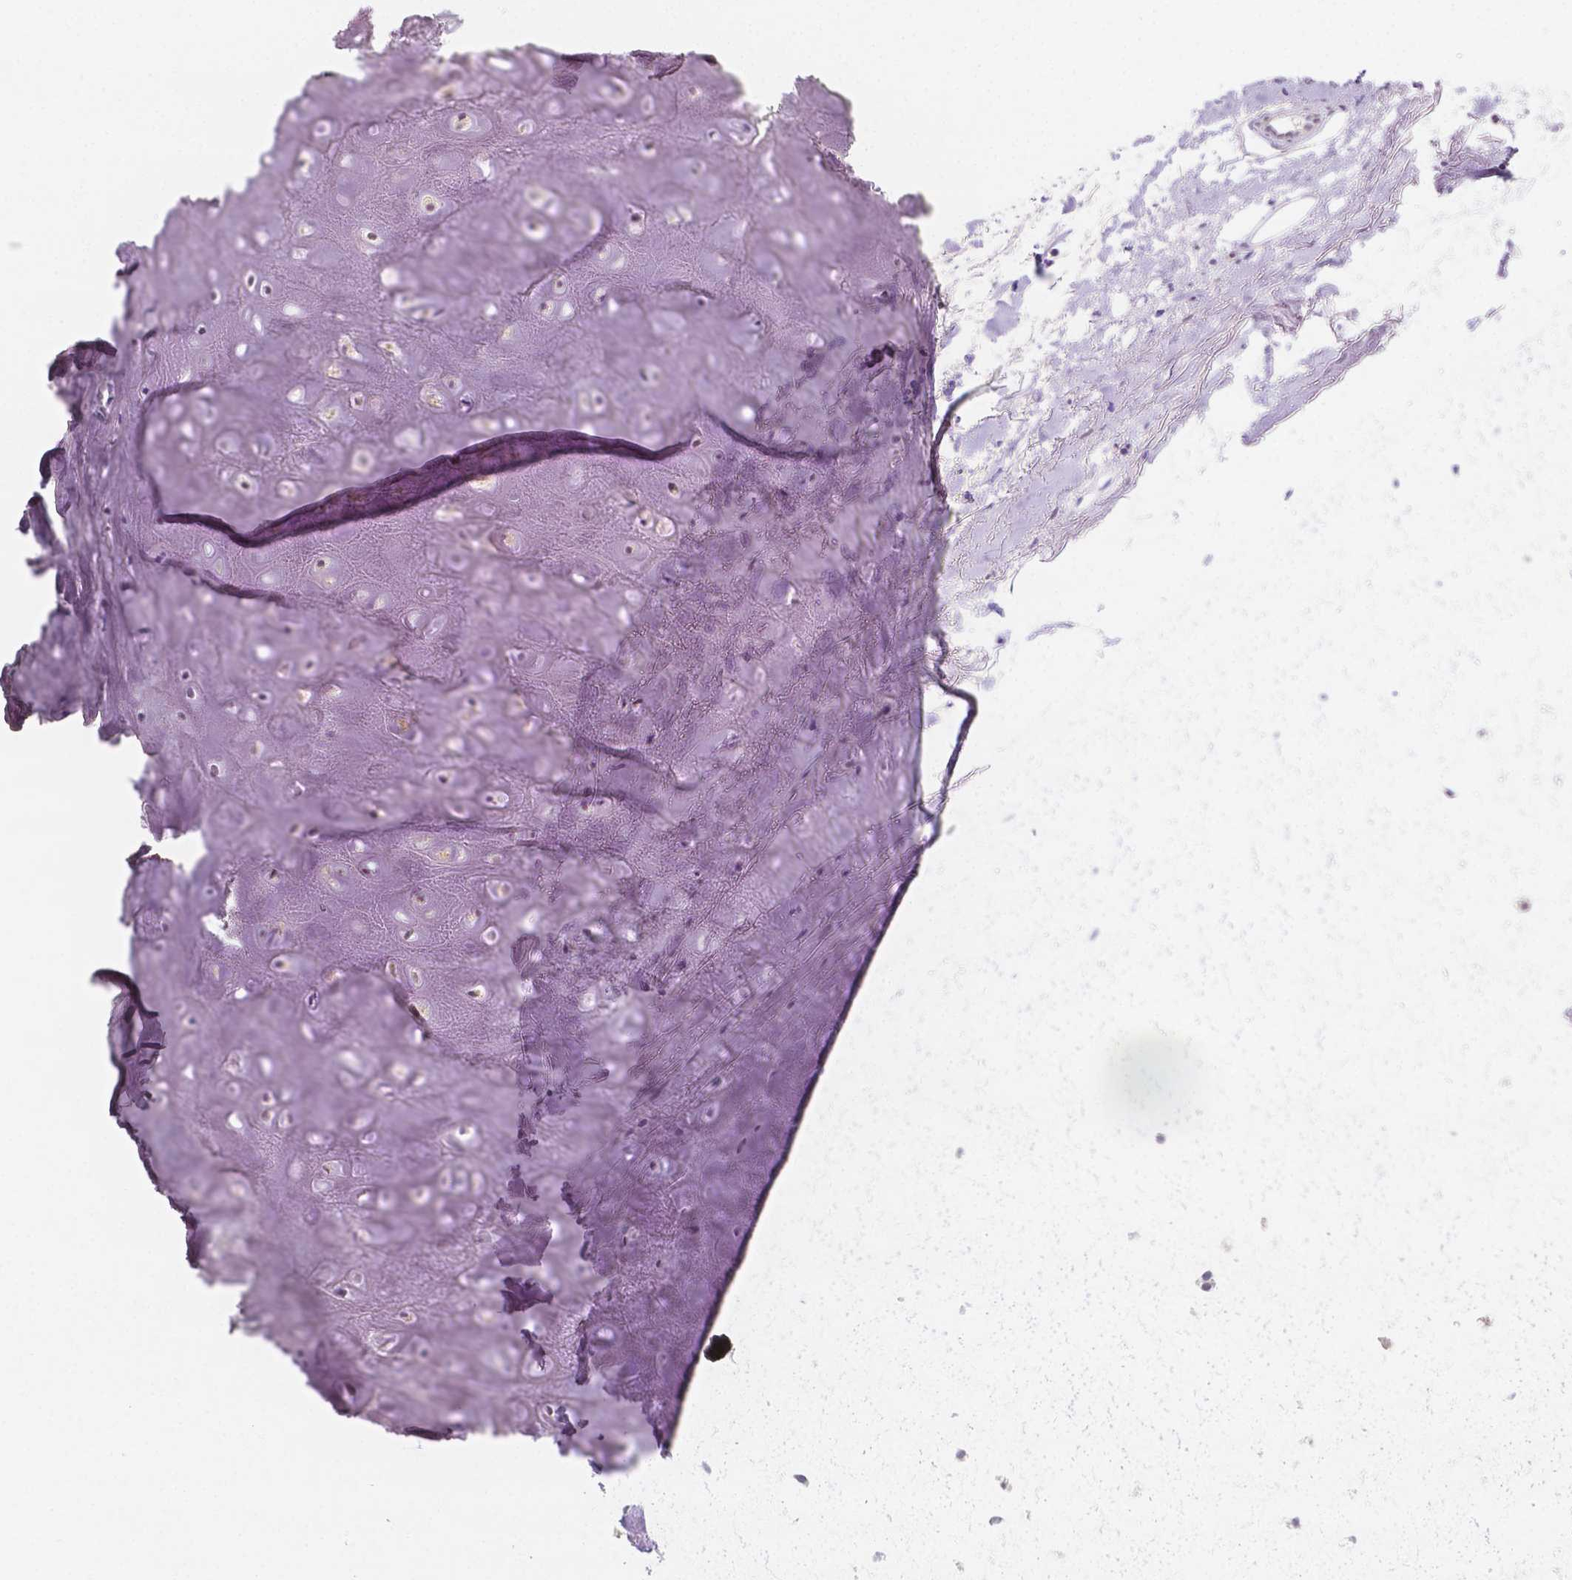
{"staining": {"intensity": "negative", "quantity": "none", "location": "none"}, "tissue": "adipose tissue", "cell_type": "Adipocytes", "image_type": "normal", "snomed": [{"axis": "morphology", "description": "Normal tissue, NOS"}, {"axis": "topography", "description": "Cartilage tissue"}], "caption": "Human adipose tissue stained for a protein using IHC displays no positivity in adipocytes.", "gene": "SGTB", "patient": {"sex": "male", "age": 65}}